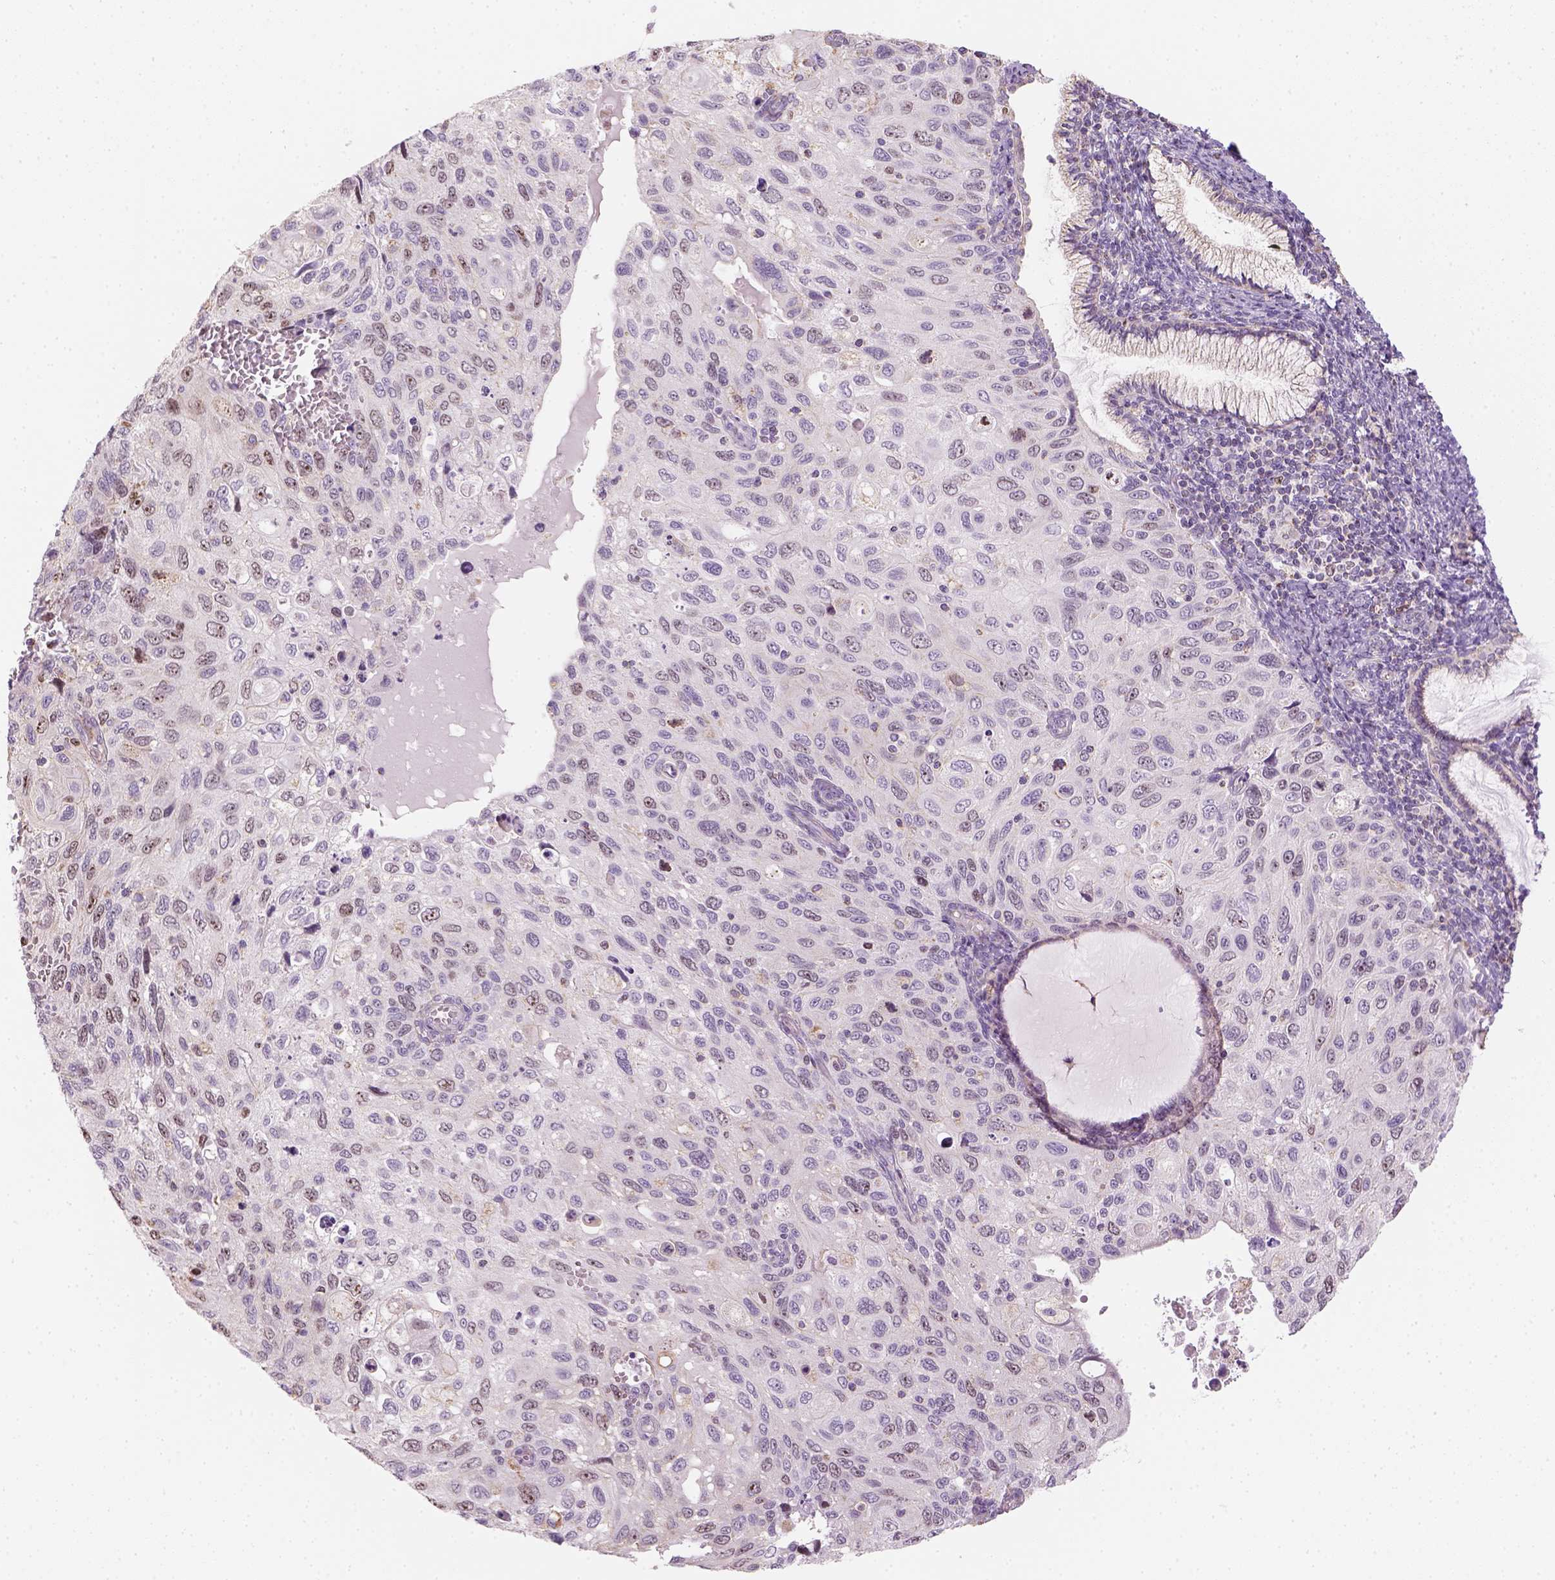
{"staining": {"intensity": "weak", "quantity": "<25%", "location": "nuclear"}, "tissue": "cervical cancer", "cell_type": "Tumor cells", "image_type": "cancer", "snomed": [{"axis": "morphology", "description": "Squamous cell carcinoma, NOS"}, {"axis": "topography", "description": "Cervix"}], "caption": "Squamous cell carcinoma (cervical) was stained to show a protein in brown. There is no significant staining in tumor cells.", "gene": "LCA5", "patient": {"sex": "female", "age": 70}}